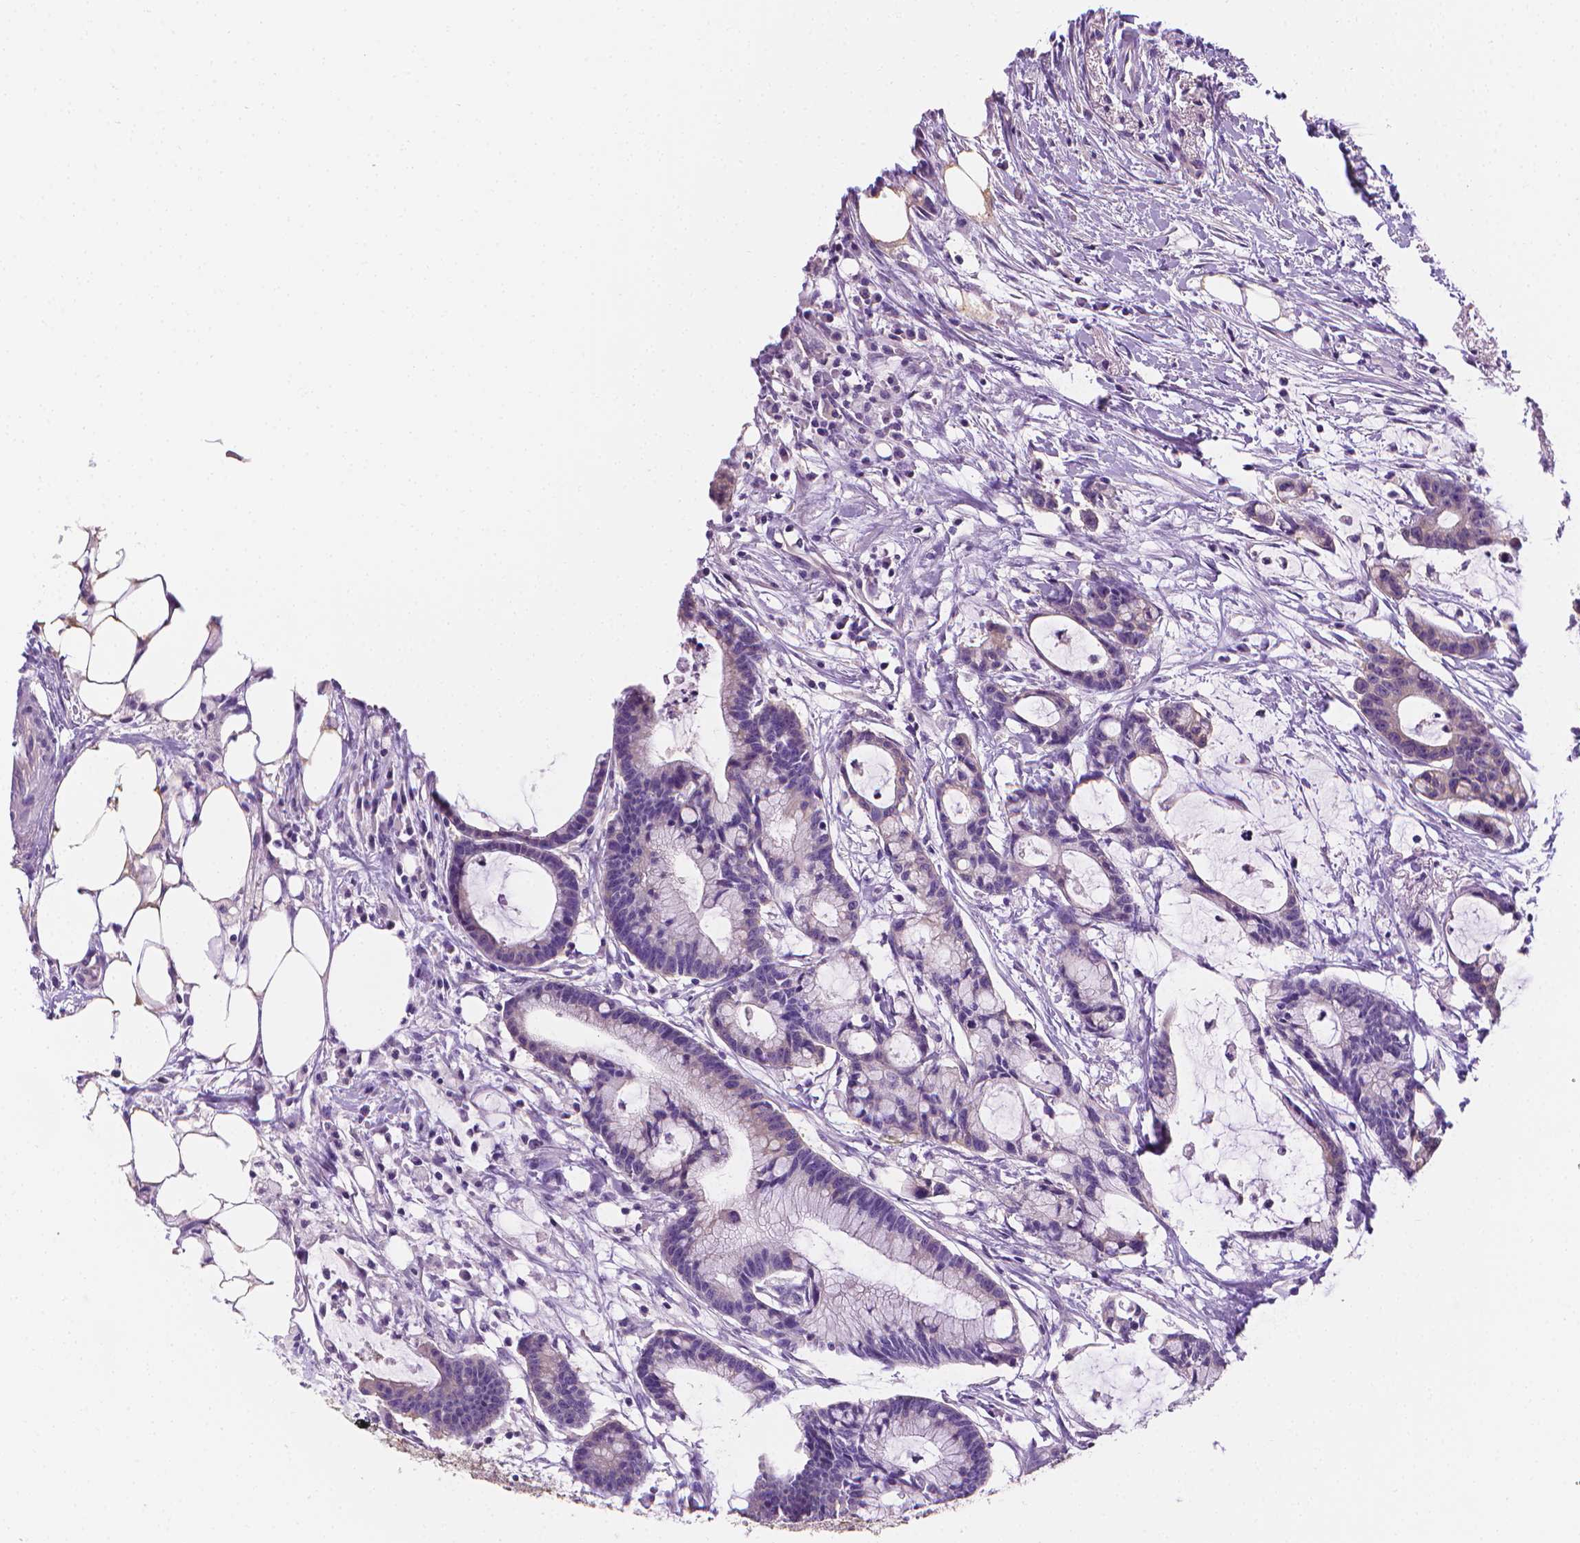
{"staining": {"intensity": "negative", "quantity": "none", "location": "none"}, "tissue": "colorectal cancer", "cell_type": "Tumor cells", "image_type": "cancer", "snomed": [{"axis": "morphology", "description": "Adenocarcinoma, NOS"}, {"axis": "topography", "description": "Colon"}], "caption": "A histopathology image of human colorectal cancer (adenocarcinoma) is negative for staining in tumor cells. (Brightfield microscopy of DAB immunohistochemistry (IHC) at high magnification).", "gene": "FASN", "patient": {"sex": "female", "age": 78}}